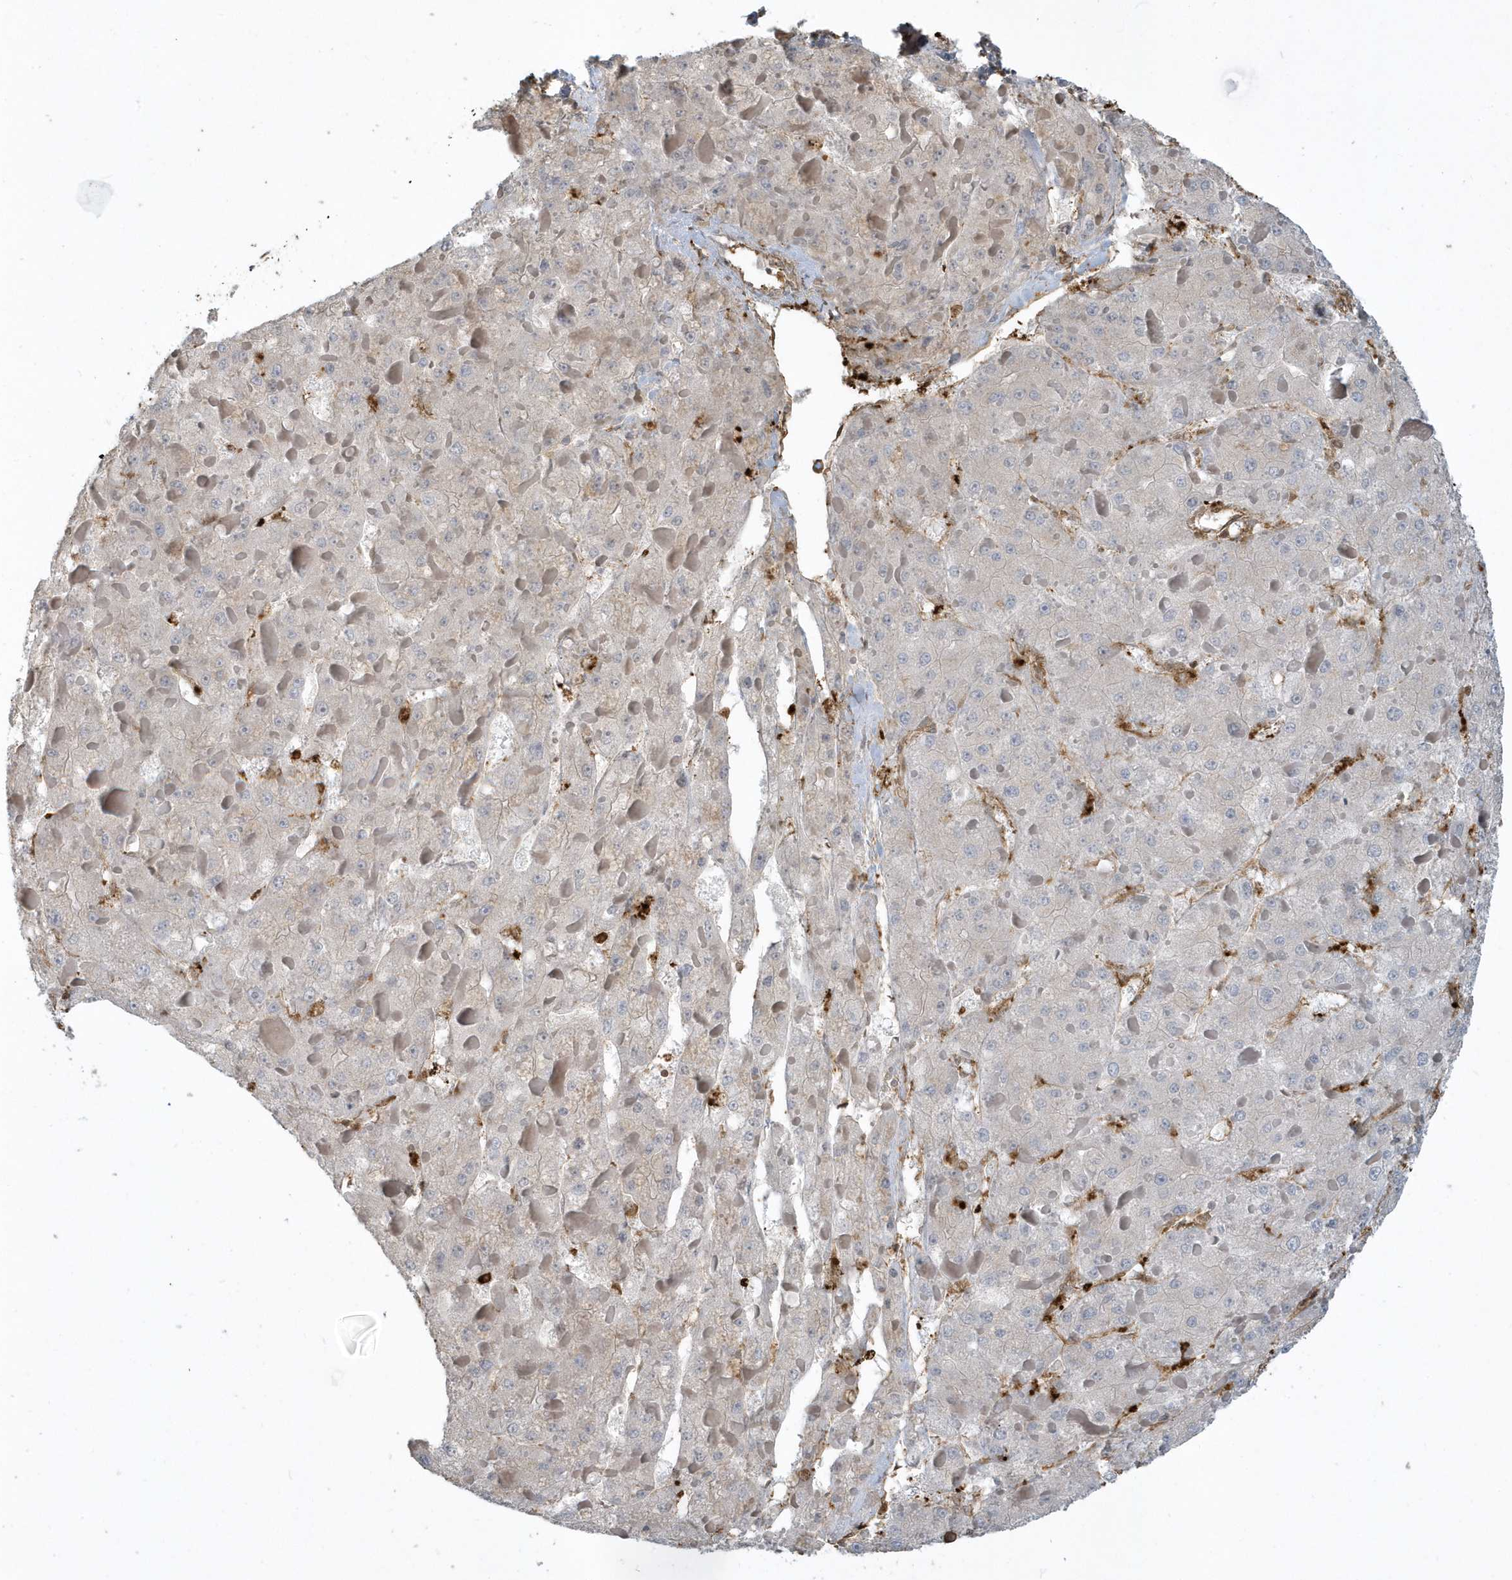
{"staining": {"intensity": "negative", "quantity": "none", "location": "none"}, "tissue": "liver cancer", "cell_type": "Tumor cells", "image_type": "cancer", "snomed": [{"axis": "morphology", "description": "Carcinoma, Hepatocellular, NOS"}, {"axis": "topography", "description": "Liver"}], "caption": "Tumor cells show no significant protein staining in liver cancer.", "gene": "CLCN6", "patient": {"sex": "female", "age": 73}}